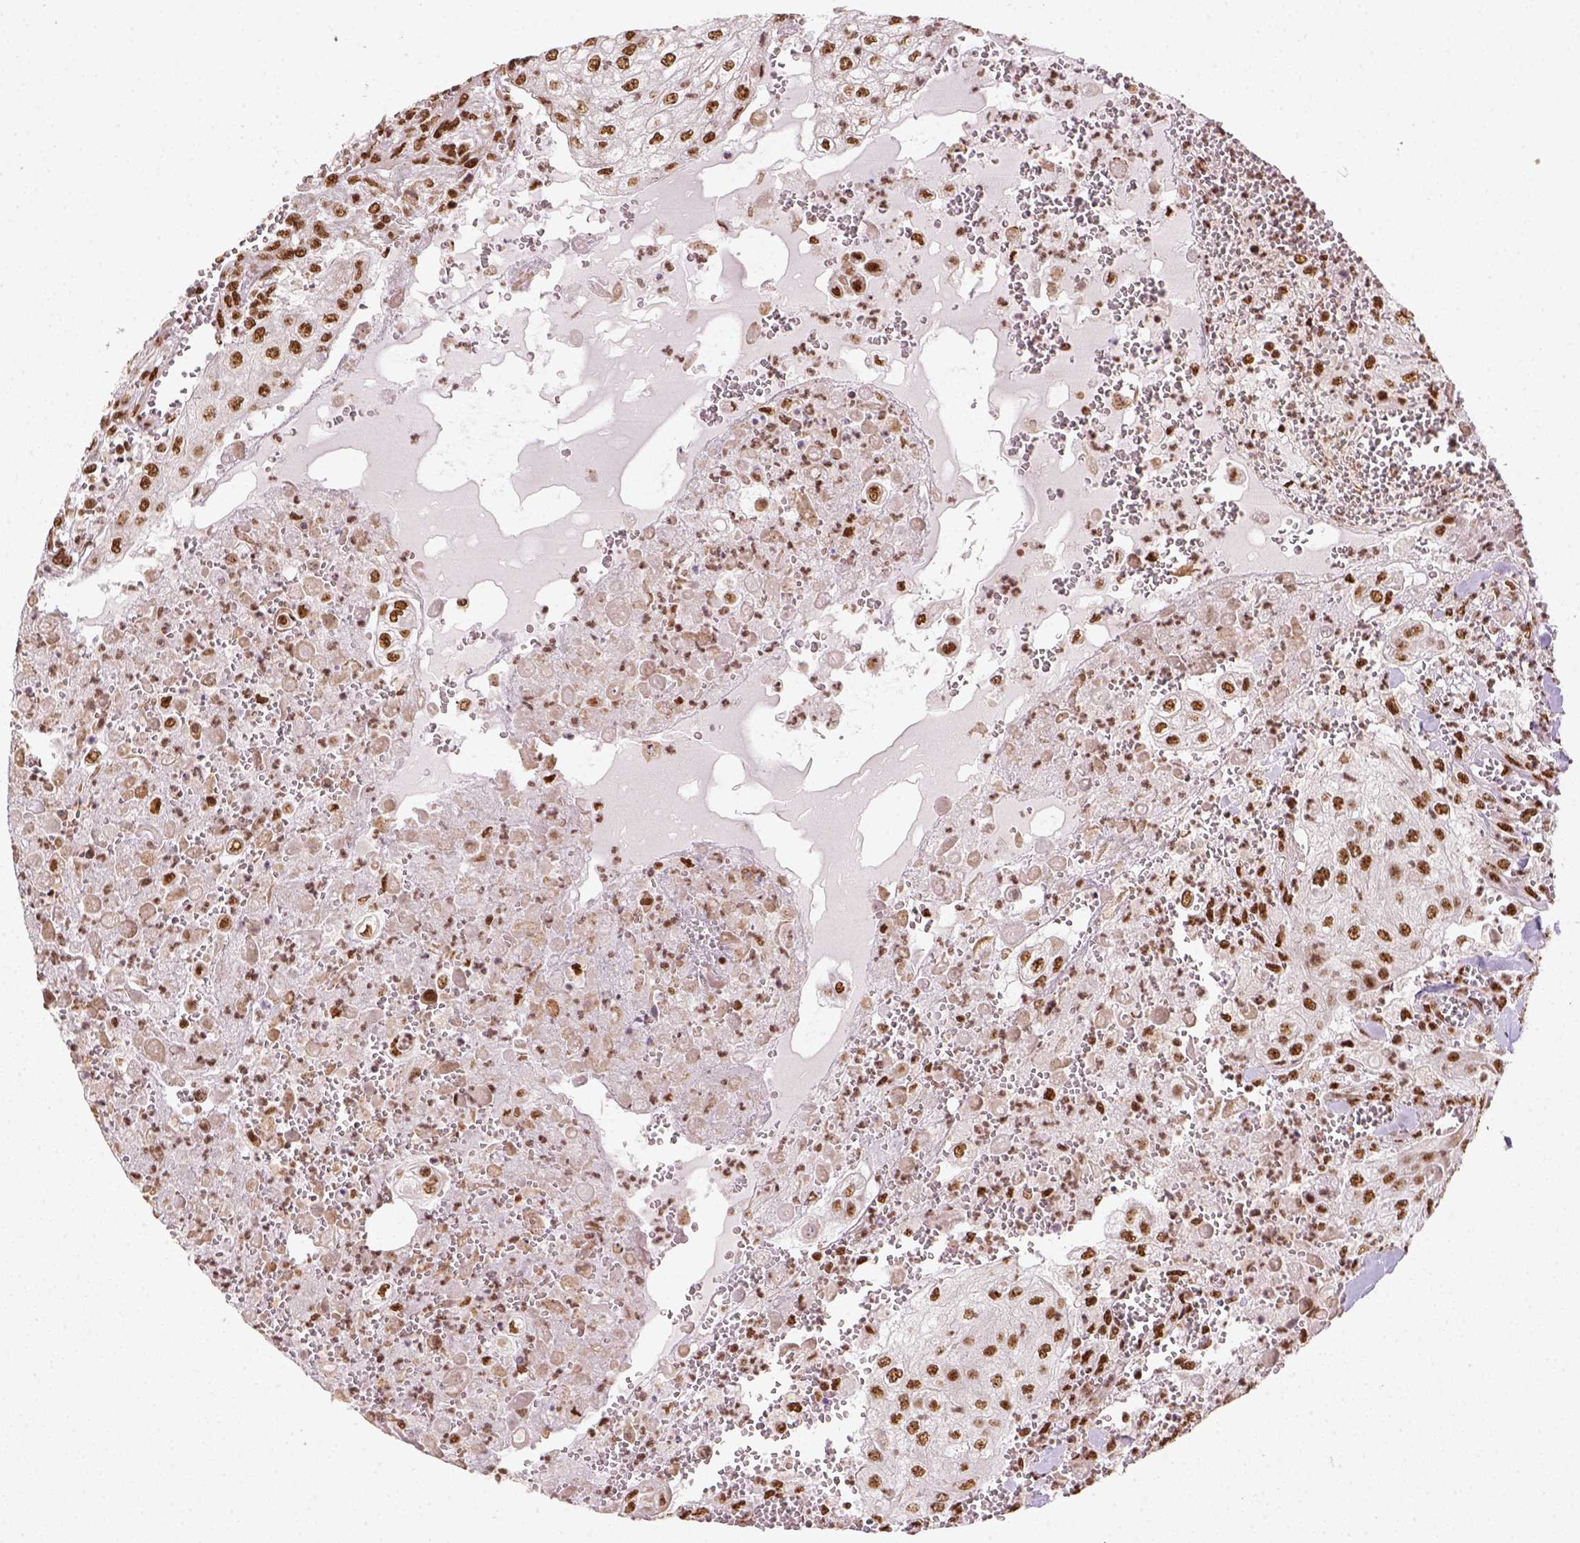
{"staining": {"intensity": "moderate", "quantity": ">75%", "location": "nuclear"}, "tissue": "urothelial cancer", "cell_type": "Tumor cells", "image_type": "cancer", "snomed": [{"axis": "morphology", "description": "Urothelial carcinoma, High grade"}, {"axis": "topography", "description": "Urinary bladder"}], "caption": "This is an image of immunohistochemistry (IHC) staining of urothelial carcinoma (high-grade), which shows moderate positivity in the nuclear of tumor cells.", "gene": "CCAR1", "patient": {"sex": "male", "age": 62}}